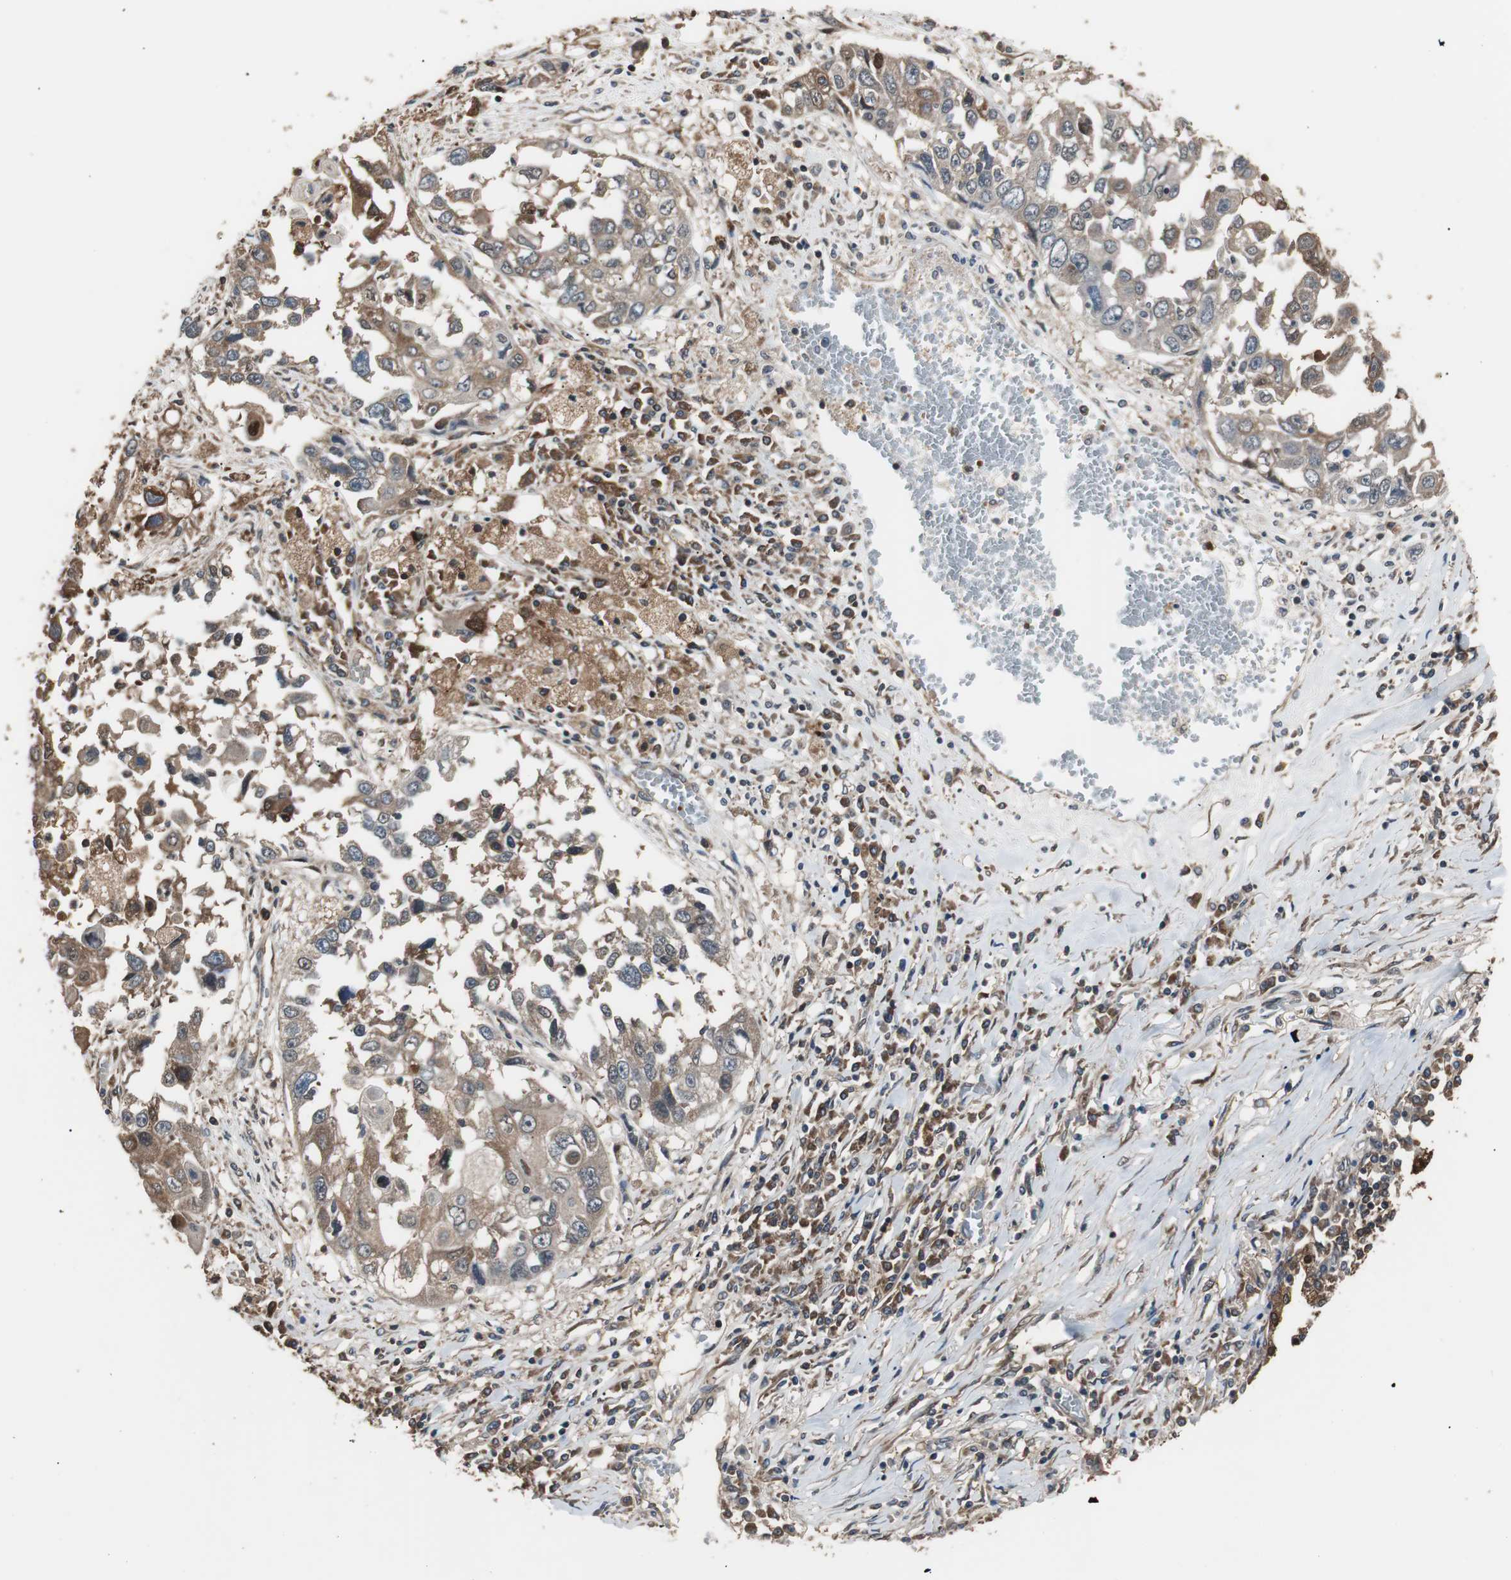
{"staining": {"intensity": "moderate", "quantity": ">75%", "location": "cytoplasmic/membranous"}, "tissue": "lung cancer", "cell_type": "Tumor cells", "image_type": "cancer", "snomed": [{"axis": "morphology", "description": "Squamous cell carcinoma, NOS"}, {"axis": "topography", "description": "Lung"}], "caption": "IHC (DAB) staining of human lung cancer (squamous cell carcinoma) displays moderate cytoplasmic/membranous protein positivity in approximately >75% of tumor cells.", "gene": "CAPNS1", "patient": {"sex": "male", "age": 71}}